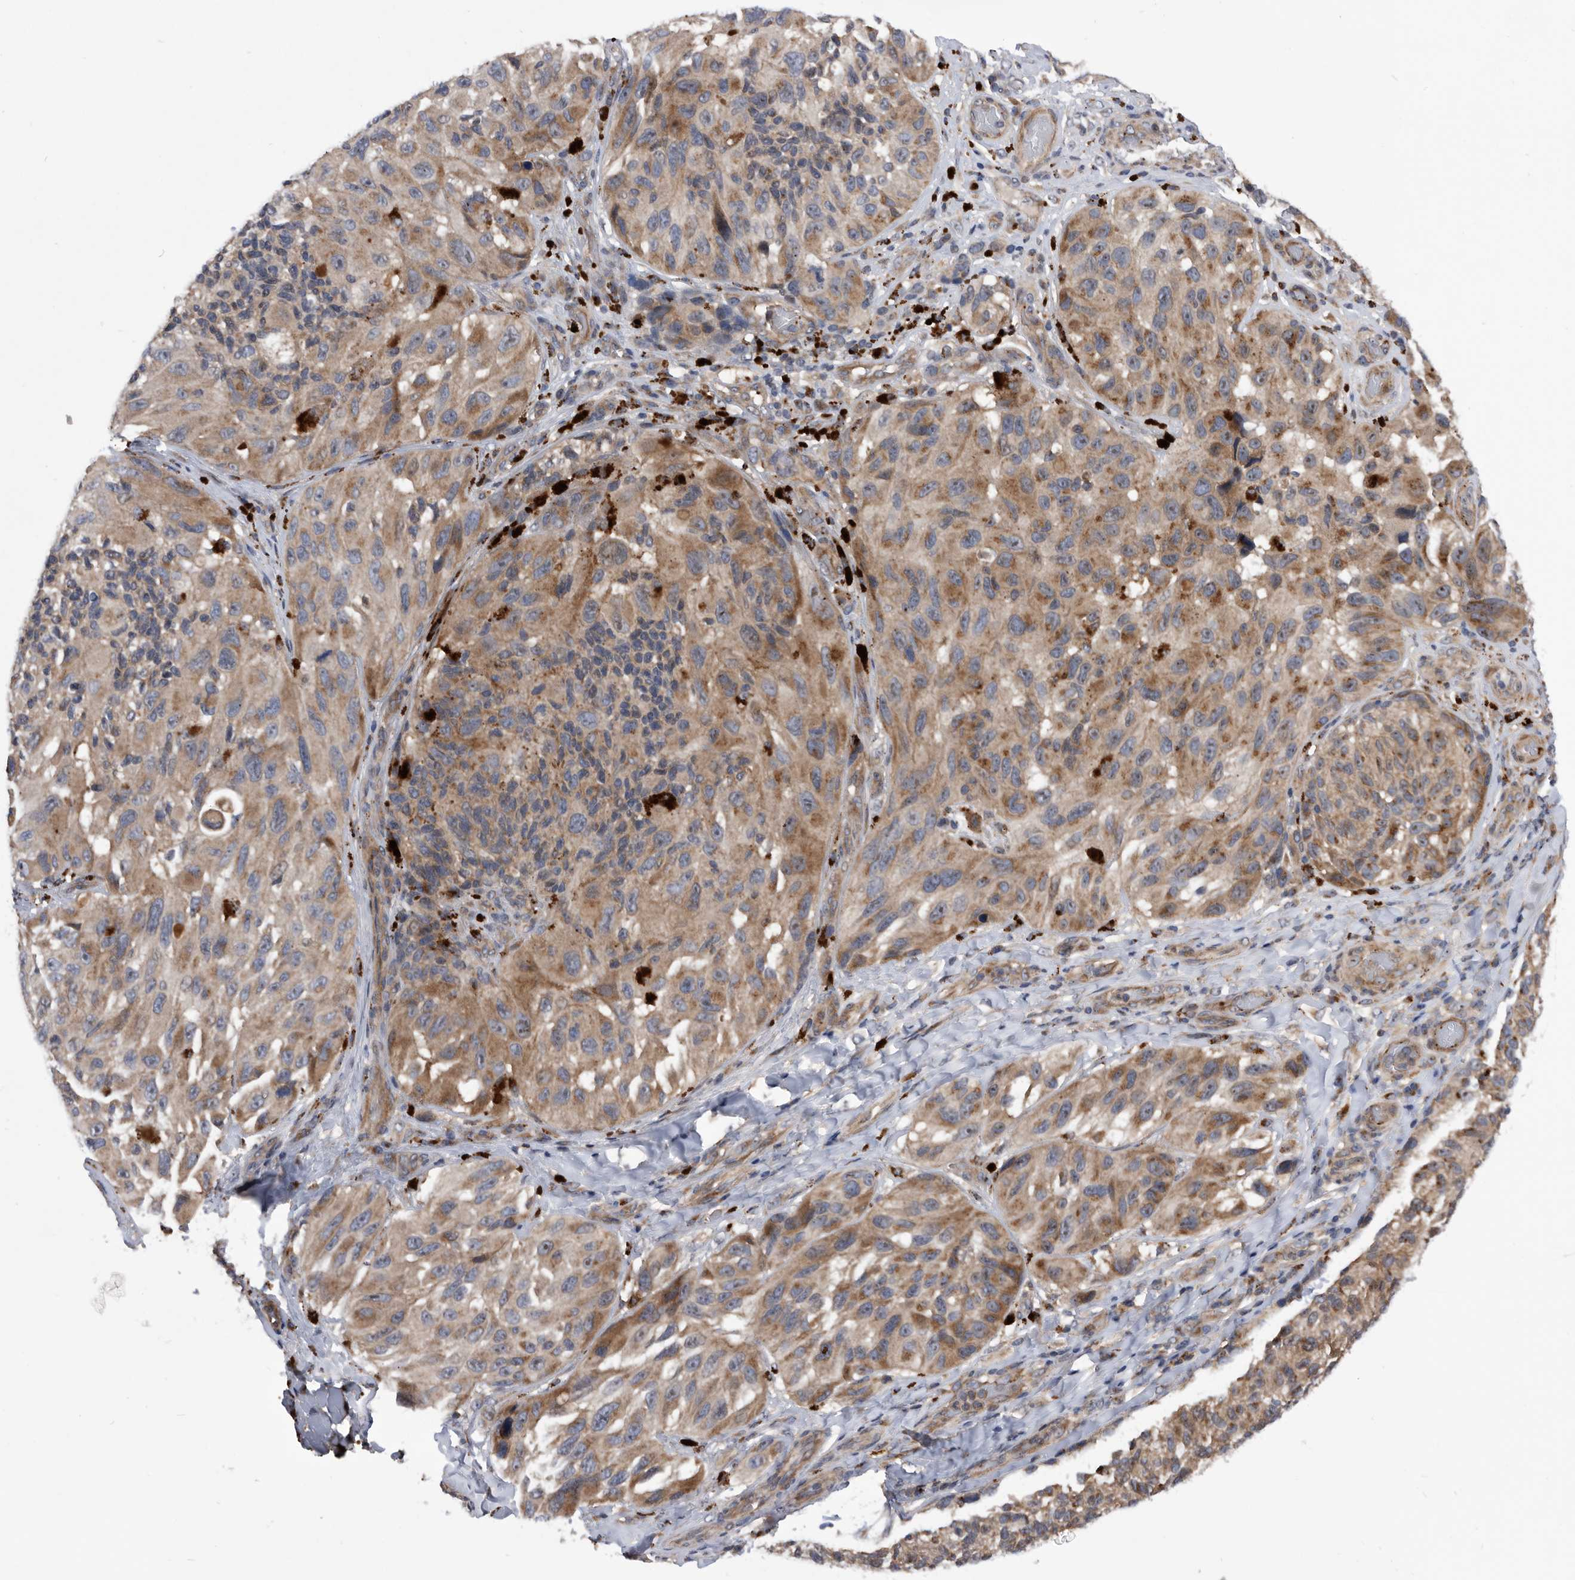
{"staining": {"intensity": "moderate", "quantity": ">75%", "location": "cytoplasmic/membranous"}, "tissue": "melanoma", "cell_type": "Tumor cells", "image_type": "cancer", "snomed": [{"axis": "morphology", "description": "Malignant melanoma, NOS"}, {"axis": "topography", "description": "Skin"}], "caption": "DAB (3,3'-diaminobenzidine) immunohistochemical staining of human malignant melanoma demonstrates moderate cytoplasmic/membranous protein staining in approximately >75% of tumor cells. Immunohistochemistry stains the protein in brown and the nuclei are stained blue.", "gene": "BAIAP3", "patient": {"sex": "female", "age": 73}}